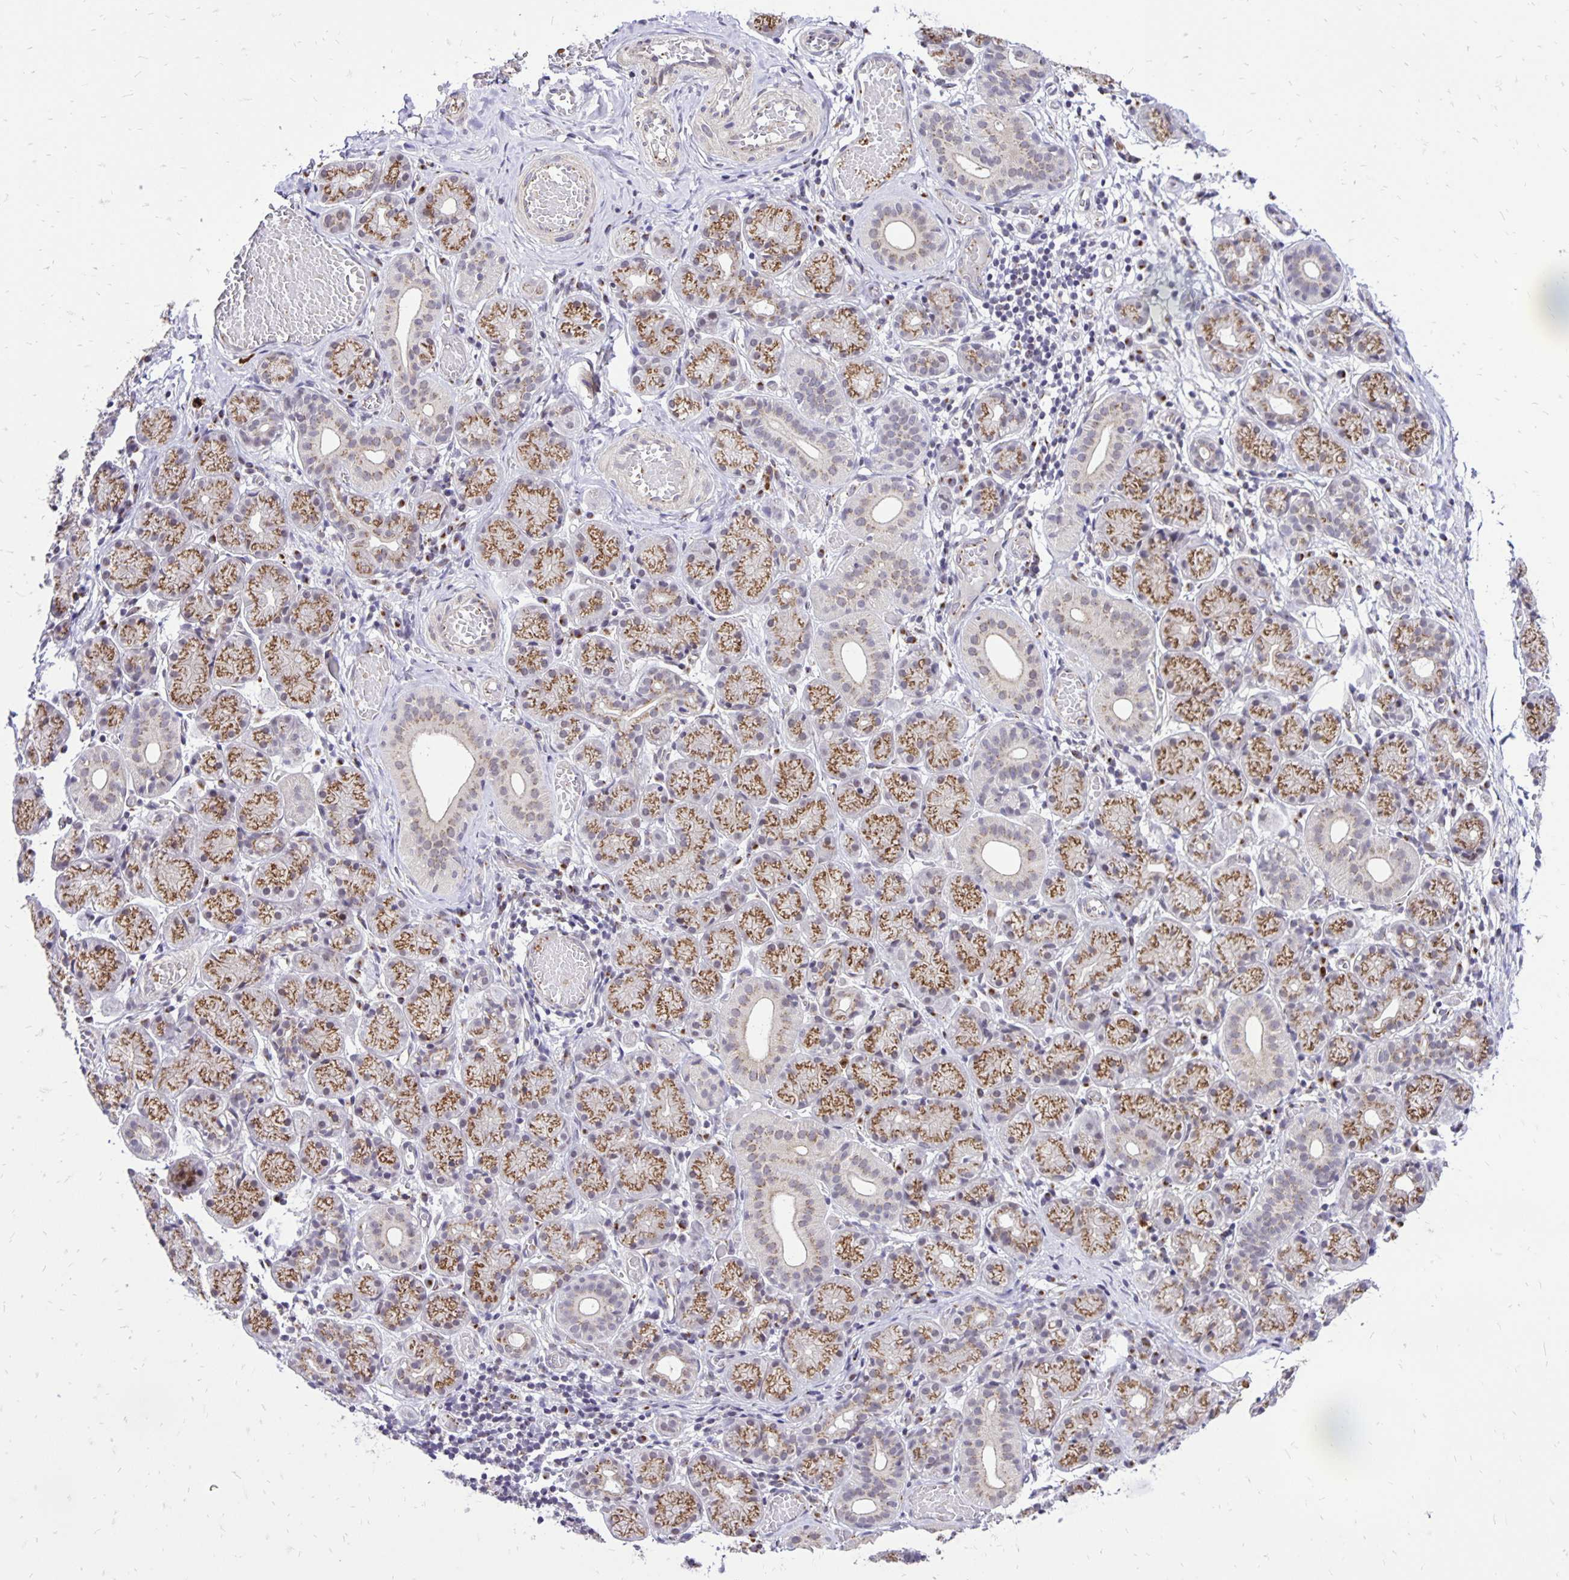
{"staining": {"intensity": "moderate", "quantity": ">75%", "location": "cytoplasmic/membranous"}, "tissue": "salivary gland", "cell_type": "Glandular cells", "image_type": "normal", "snomed": [{"axis": "morphology", "description": "Normal tissue, NOS"}, {"axis": "topography", "description": "Salivary gland"}], "caption": "Immunohistochemistry (IHC) (DAB (3,3'-diaminobenzidine)) staining of normal human salivary gland shows moderate cytoplasmic/membranous protein positivity in about >75% of glandular cells.", "gene": "GOLGA5", "patient": {"sex": "female", "age": 24}}